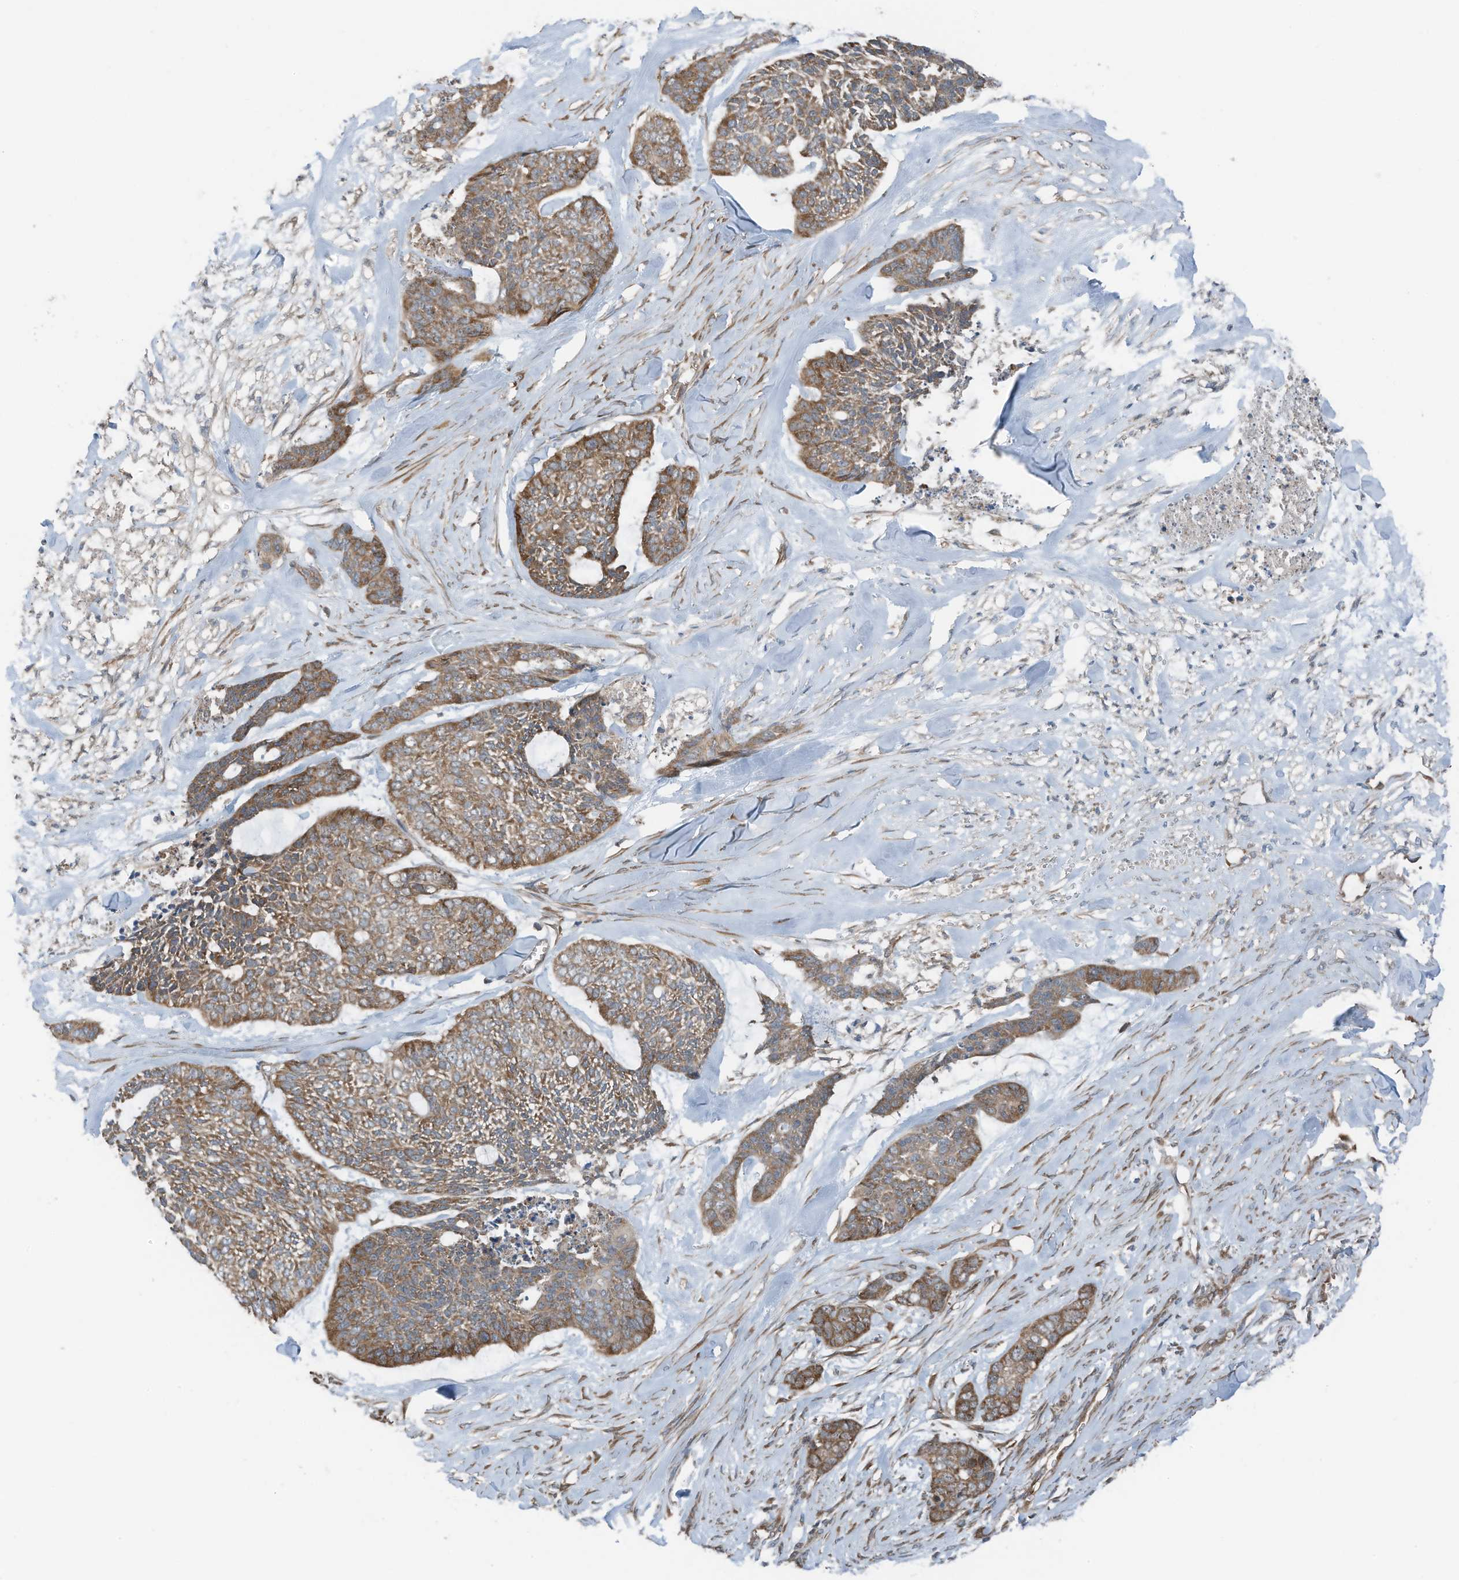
{"staining": {"intensity": "moderate", "quantity": ">75%", "location": "cytoplasmic/membranous"}, "tissue": "skin cancer", "cell_type": "Tumor cells", "image_type": "cancer", "snomed": [{"axis": "morphology", "description": "Basal cell carcinoma"}, {"axis": "topography", "description": "Skin"}], "caption": "A medium amount of moderate cytoplasmic/membranous staining is present in approximately >75% of tumor cells in basal cell carcinoma (skin) tissue. The staining is performed using DAB brown chromogen to label protein expression. The nuclei are counter-stained blue using hematoxylin.", "gene": "TXNDC9", "patient": {"sex": "female", "age": 64}}